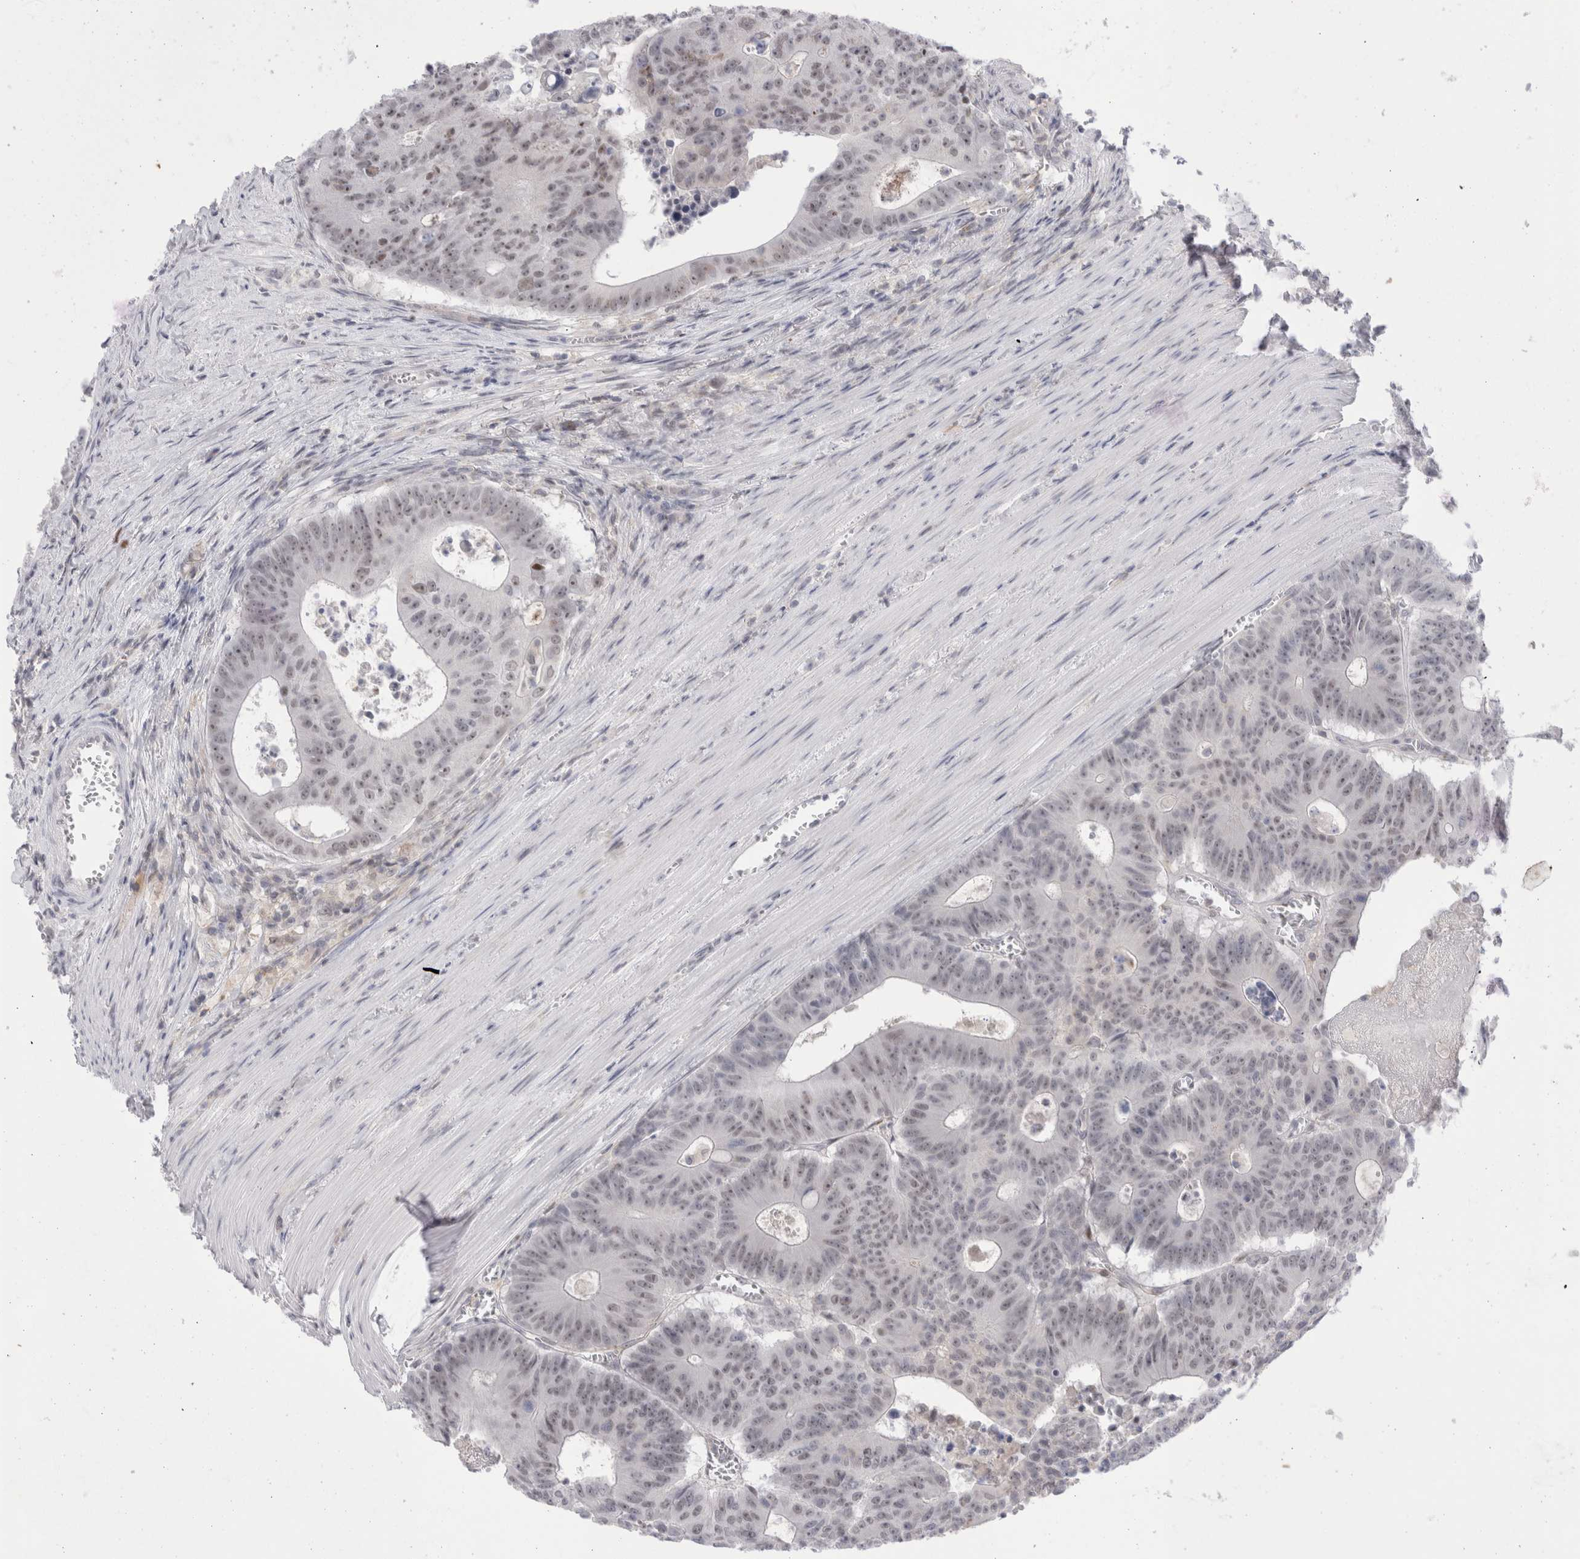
{"staining": {"intensity": "weak", "quantity": "25%-75%", "location": "nuclear"}, "tissue": "colorectal cancer", "cell_type": "Tumor cells", "image_type": "cancer", "snomed": [{"axis": "morphology", "description": "Adenocarcinoma, NOS"}, {"axis": "topography", "description": "Colon"}], "caption": "High-power microscopy captured an immunohistochemistry histopathology image of adenocarcinoma (colorectal), revealing weak nuclear expression in about 25%-75% of tumor cells. (Stains: DAB (3,3'-diaminobenzidine) in brown, nuclei in blue, Microscopy: brightfield microscopy at high magnification).", "gene": "CERS5", "patient": {"sex": "male", "age": 87}}